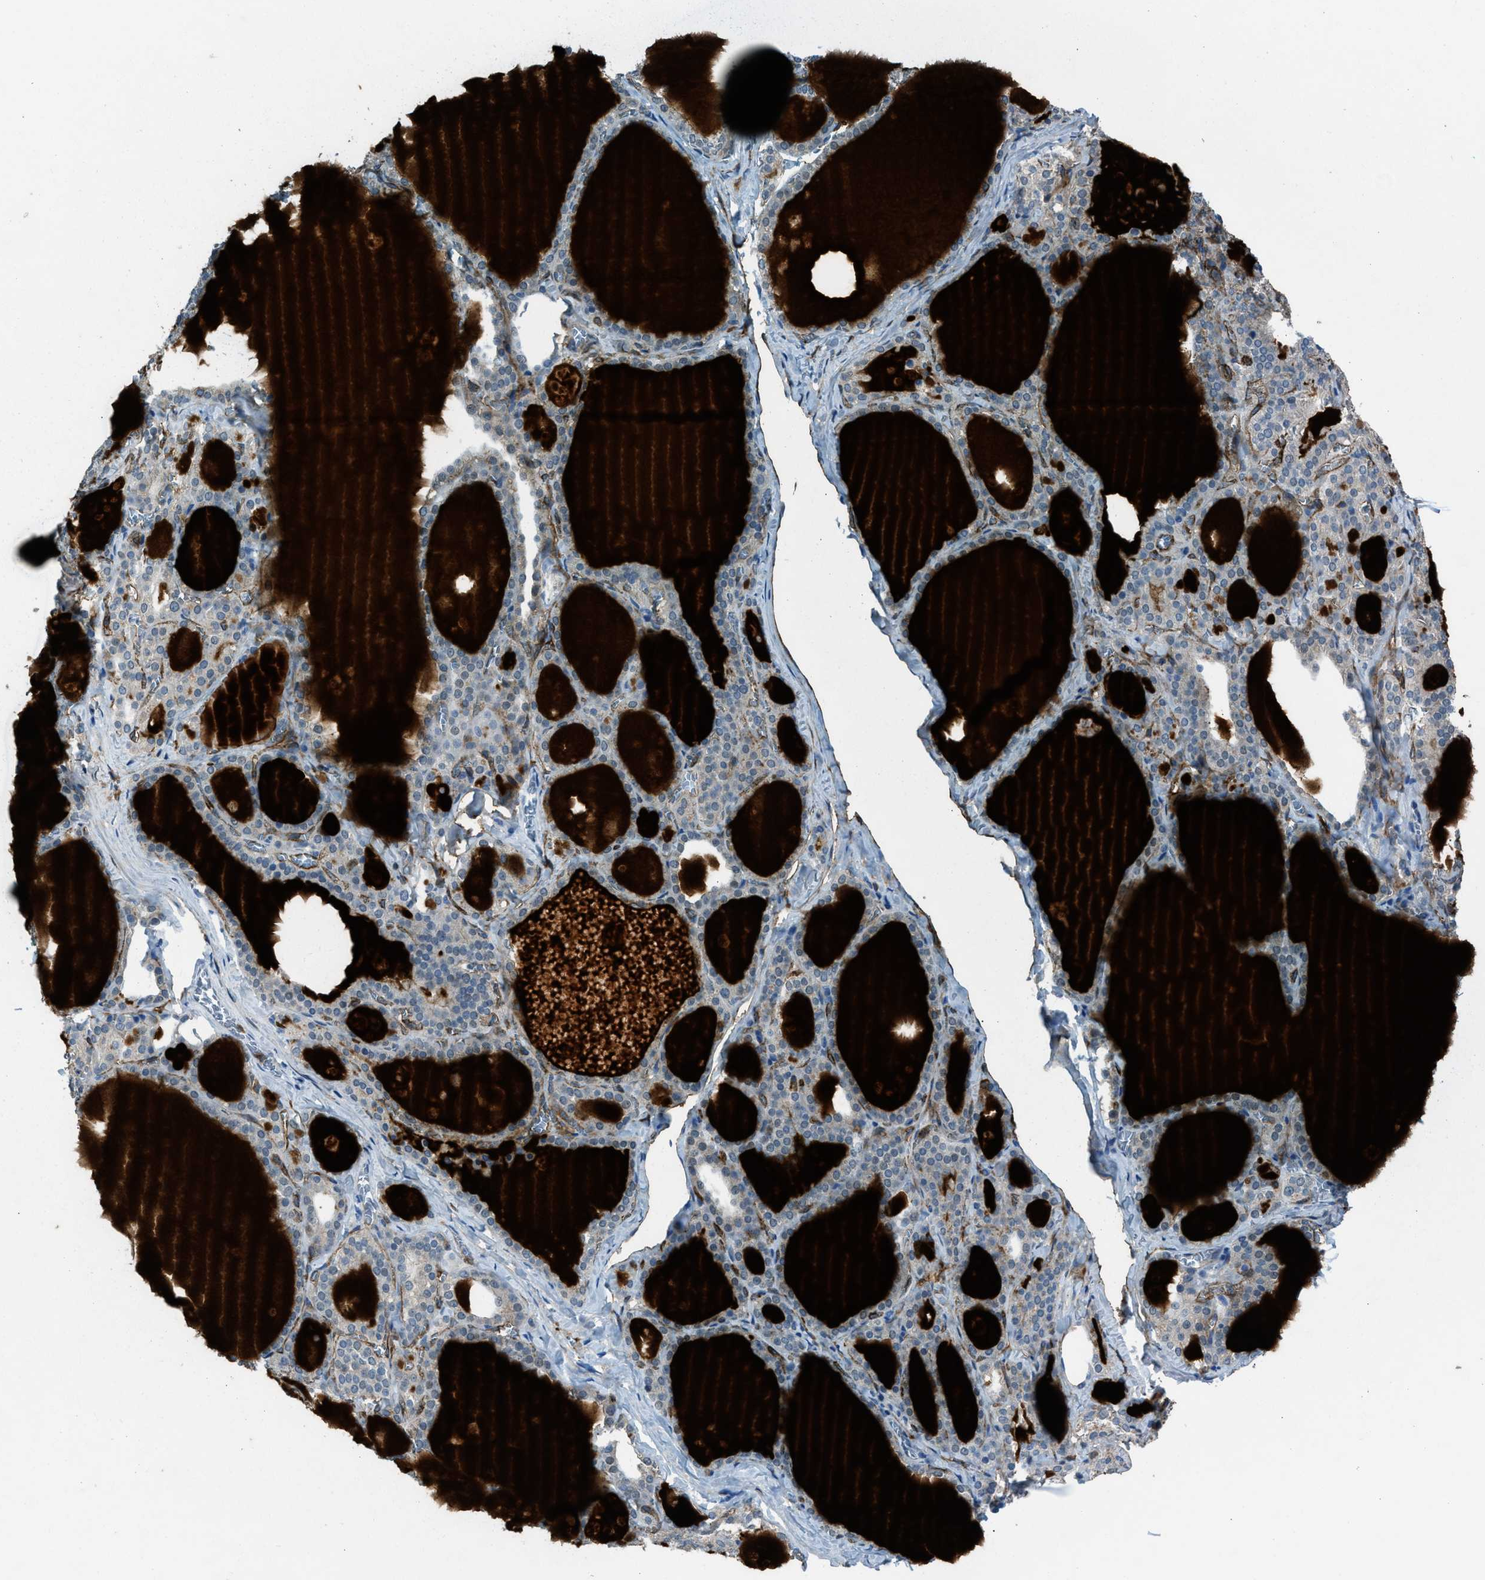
{"staining": {"intensity": "negative", "quantity": "none", "location": "none"}, "tissue": "thyroid gland", "cell_type": "Glandular cells", "image_type": "normal", "snomed": [{"axis": "morphology", "description": "Normal tissue, NOS"}, {"axis": "topography", "description": "Thyroid gland"}], "caption": "IHC photomicrograph of unremarkable thyroid gland: thyroid gland stained with DAB (3,3'-diaminobenzidine) exhibits no significant protein positivity in glandular cells.", "gene": "DYSF", "patient": {"sex": "male", "age": 56}}